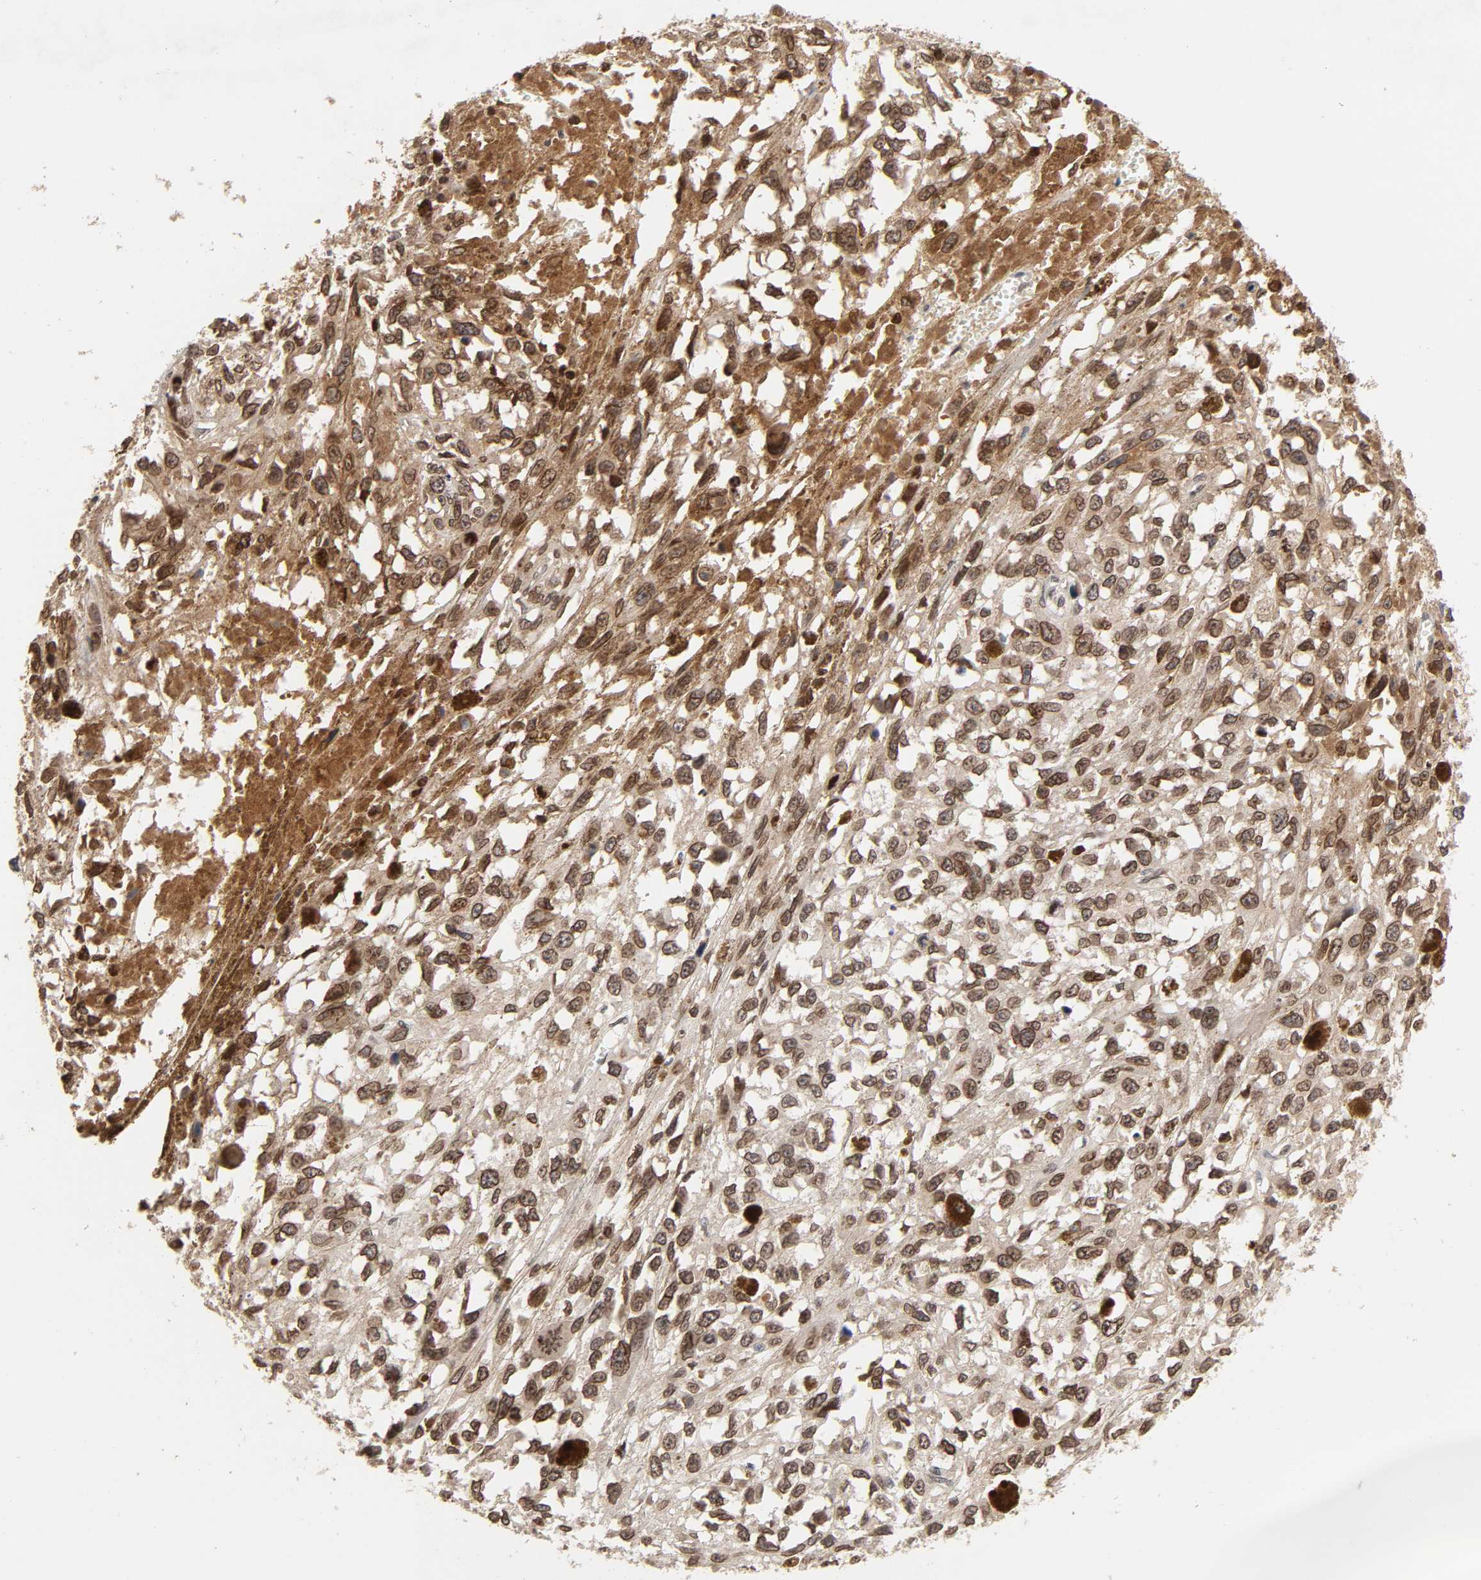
{"staining": {"intensity": "strong", "quantity": ">75%", "location": "cytoplasmic/membranous,nuclear"}, "tissue": "melanoma", "cell_type": "Tumor cells", "image_type": "cancer", "snomed": [{"axis": "morphology", "description": "Malignant melanoma, Metastatic site"}, {"axis": "topography", "description": "Lymph node"}], "caption": "Protein expression analysis of human melanoma reveals strong cytoplasmic/membranous and nuclear expression in approximately >75% of tumor cells. (Brightfield microscopy of DAB IHC at high magnification).", "gene": "CPN2", "patient": {"sex": "male", "age": 59}}